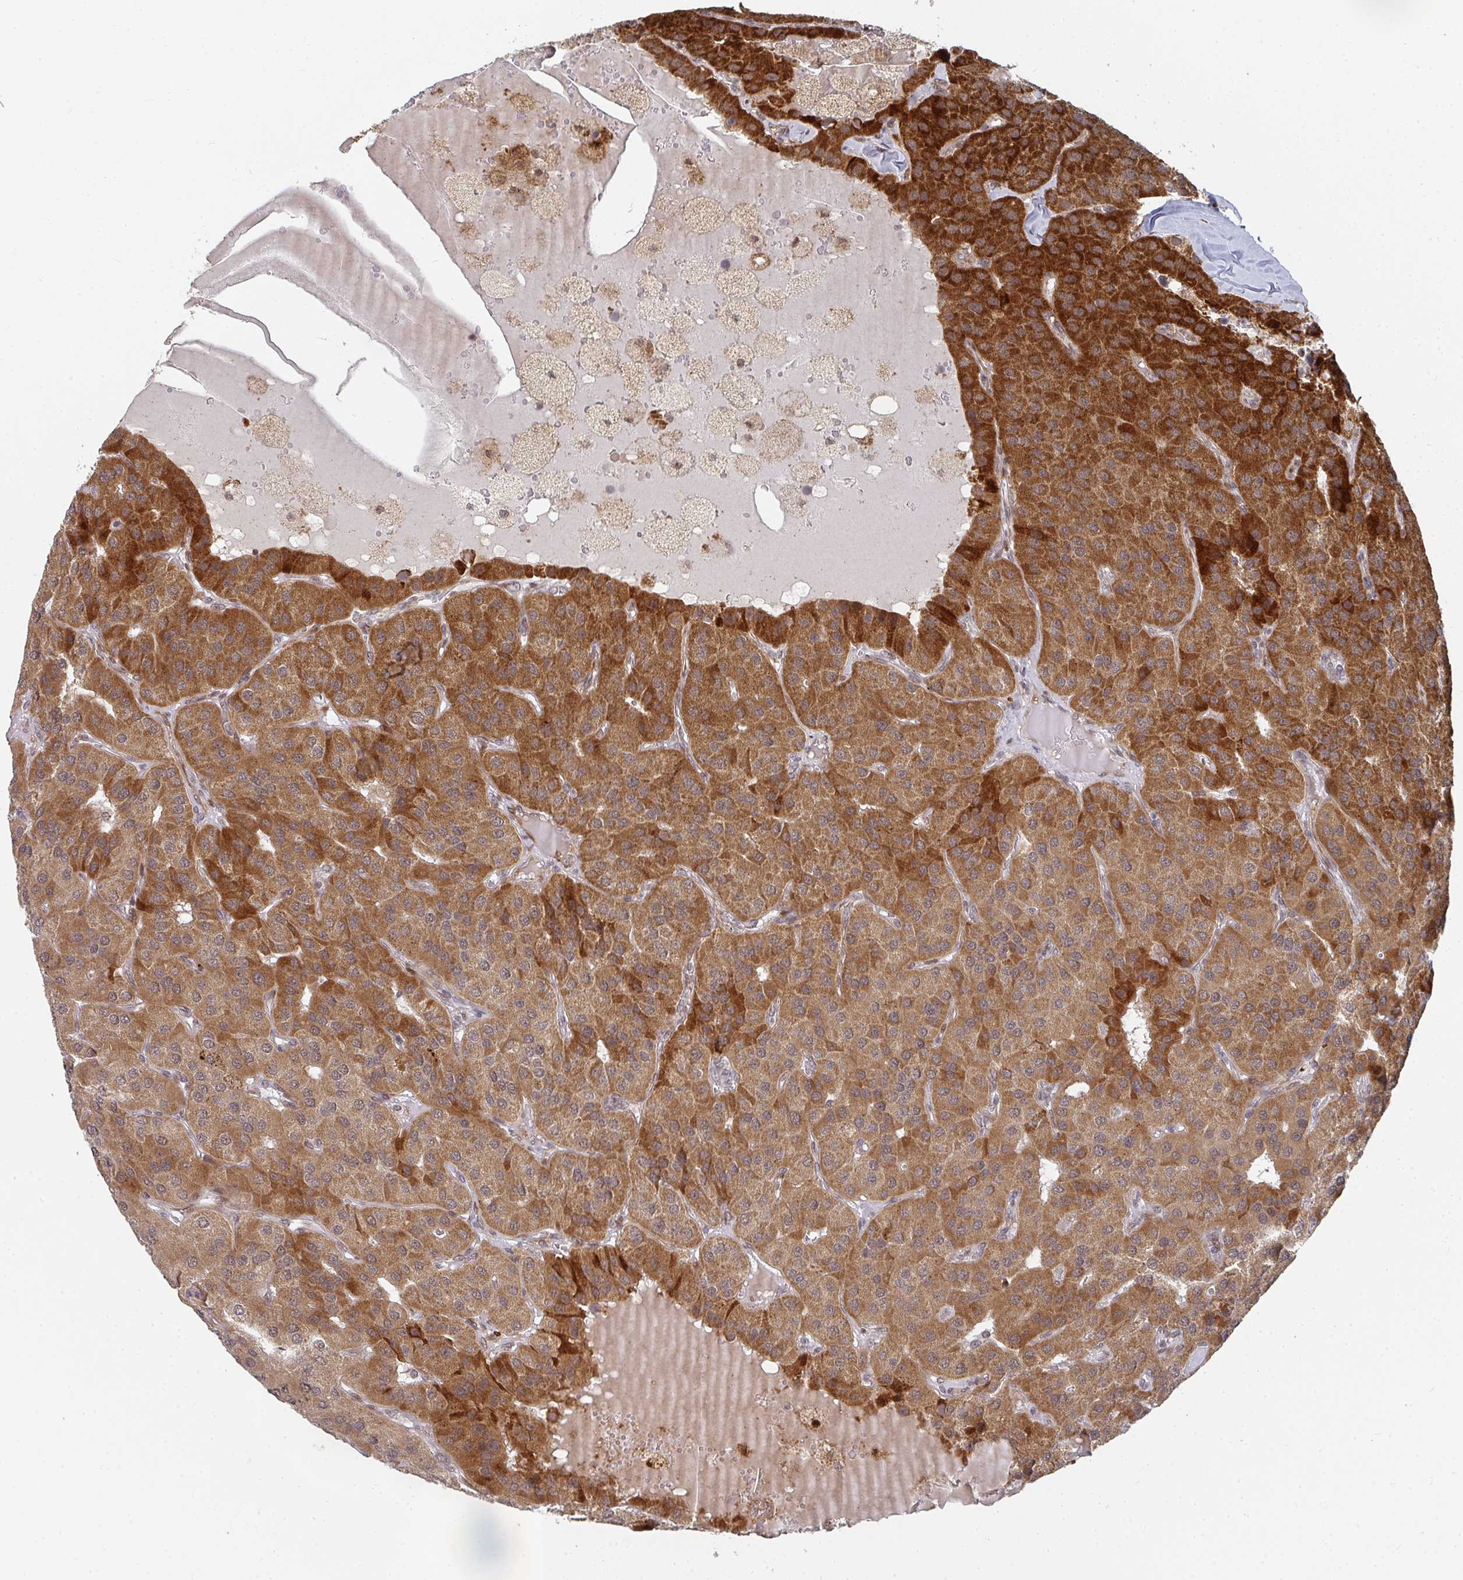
{"staining": {"intensity": "strong", "quantity": ">75%", "location": "cytoplasmic/membranous"}, "tissue": "parathyroid gland", "cell_type": "Glandular cells", "image_type": "normal", "snomed": [{"axis": "morphology", "description": "Normal tissue, NOS"}, {"axis": "morphology", "description": "Adenoma, NOS"}, {"axis": "topography", "description": "Parathyroid gland"}], "caption": "Immunohistochemistry micrograph of unremarkable parathyroid gland: human parathyroid gland stained using immunohistochemistry (IHC) reveals high levels of strong protein expression localized specifically in the cytoplasmic/membranous of glandular cells, appearing as a cytoplasmic/membranous brown color.", "gene": "RBBP5", "patient": {"sex": "female", "age": 86}}